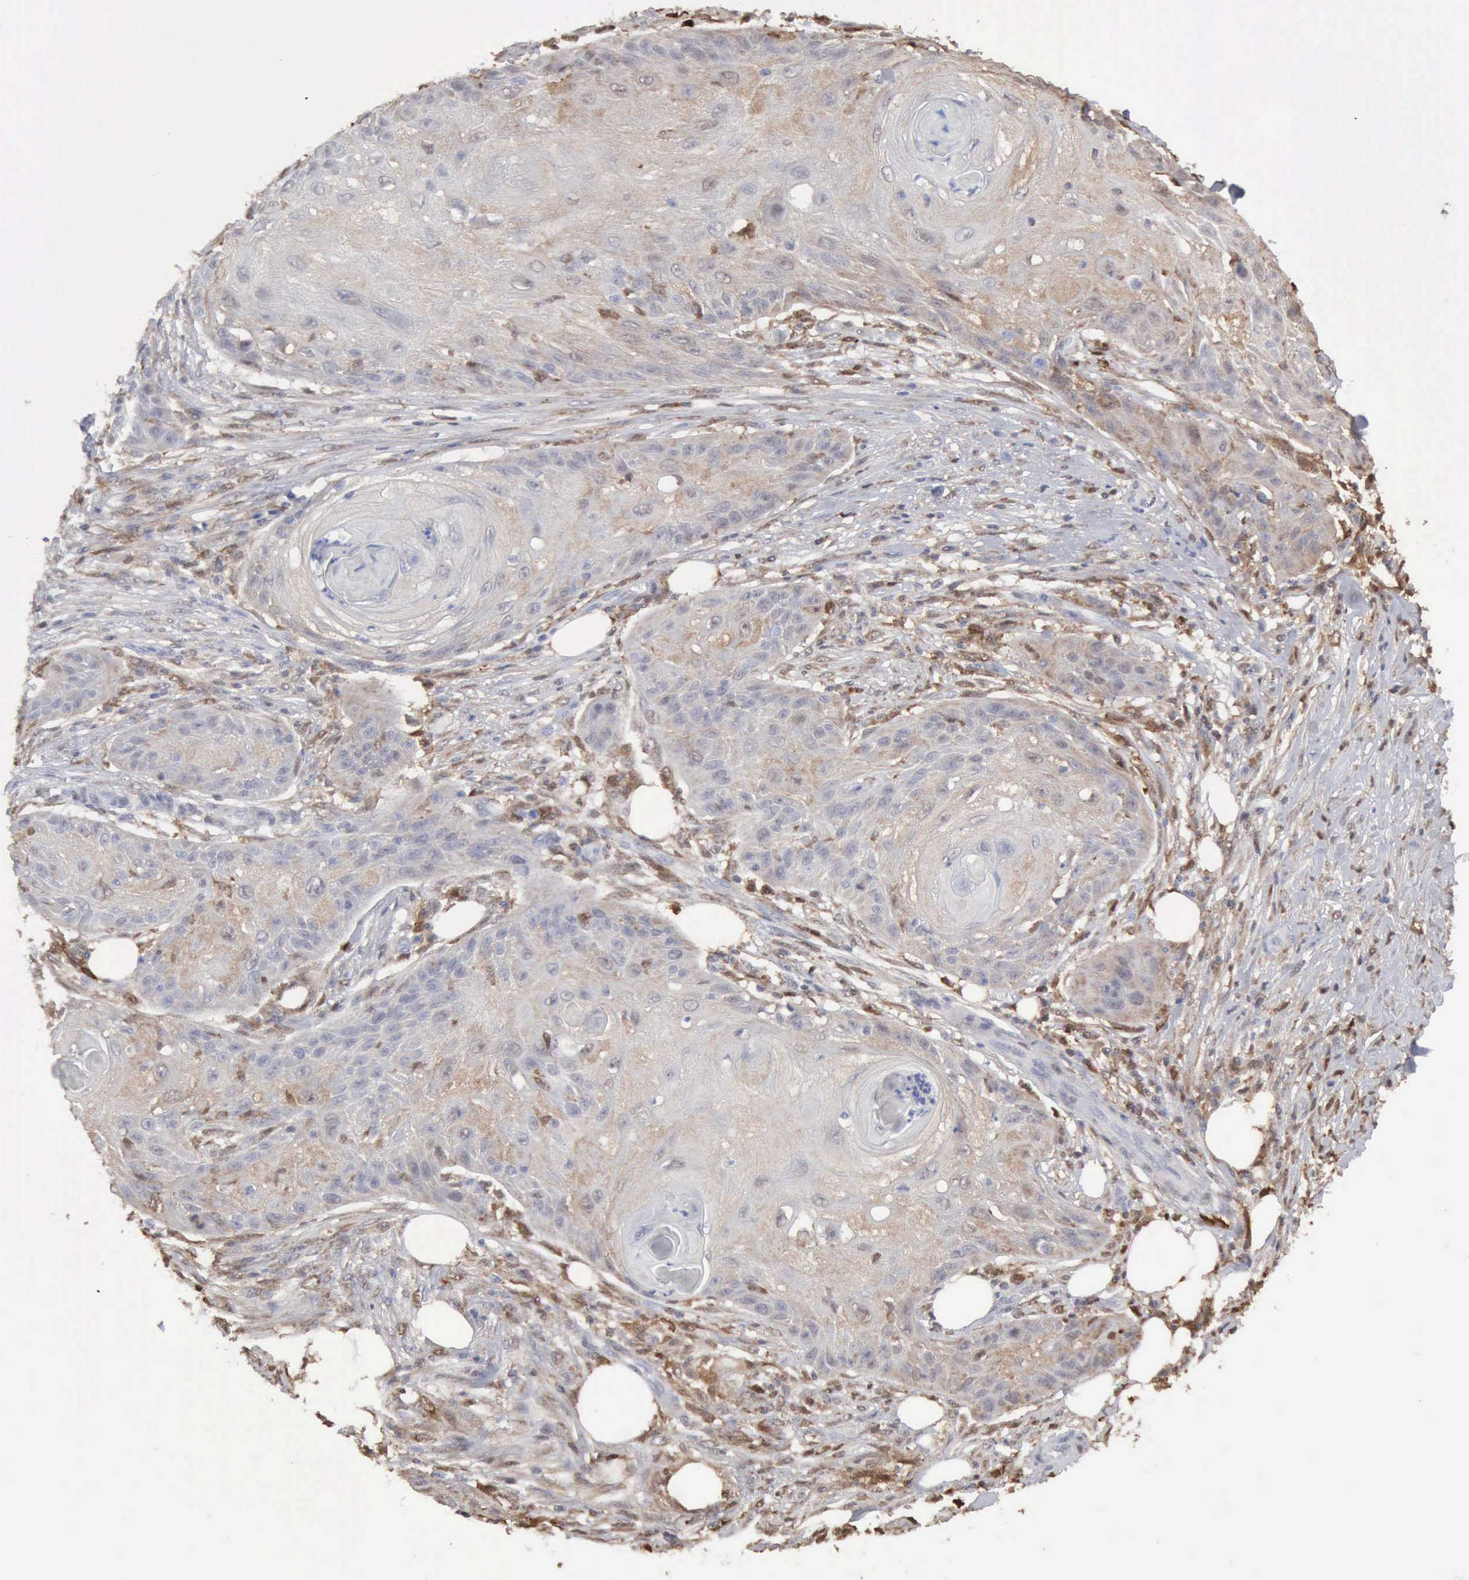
{"staining": {"intensity": "weak", "quantity": "25%-75%", "location": "cytoplasmic/membranous"}, "tissue": "skin cancer", "cell_type": "Tumor cells", "image_type": "cancer", "snomed": [{"axis": "morphology", "description": "Squamous cell carcinoma, NOS"}, {"axis": "topography", "description": "Skin"}], "caption": "Immunohistochemistry of squamous cell carcinoma (skin) demonstrates low levels of weak cytoplasmic/membranous positivity in approximately 25%-75% of tumor cells.", "gene": "STAT1", "patient": {"sex": "female", "age": 88}}